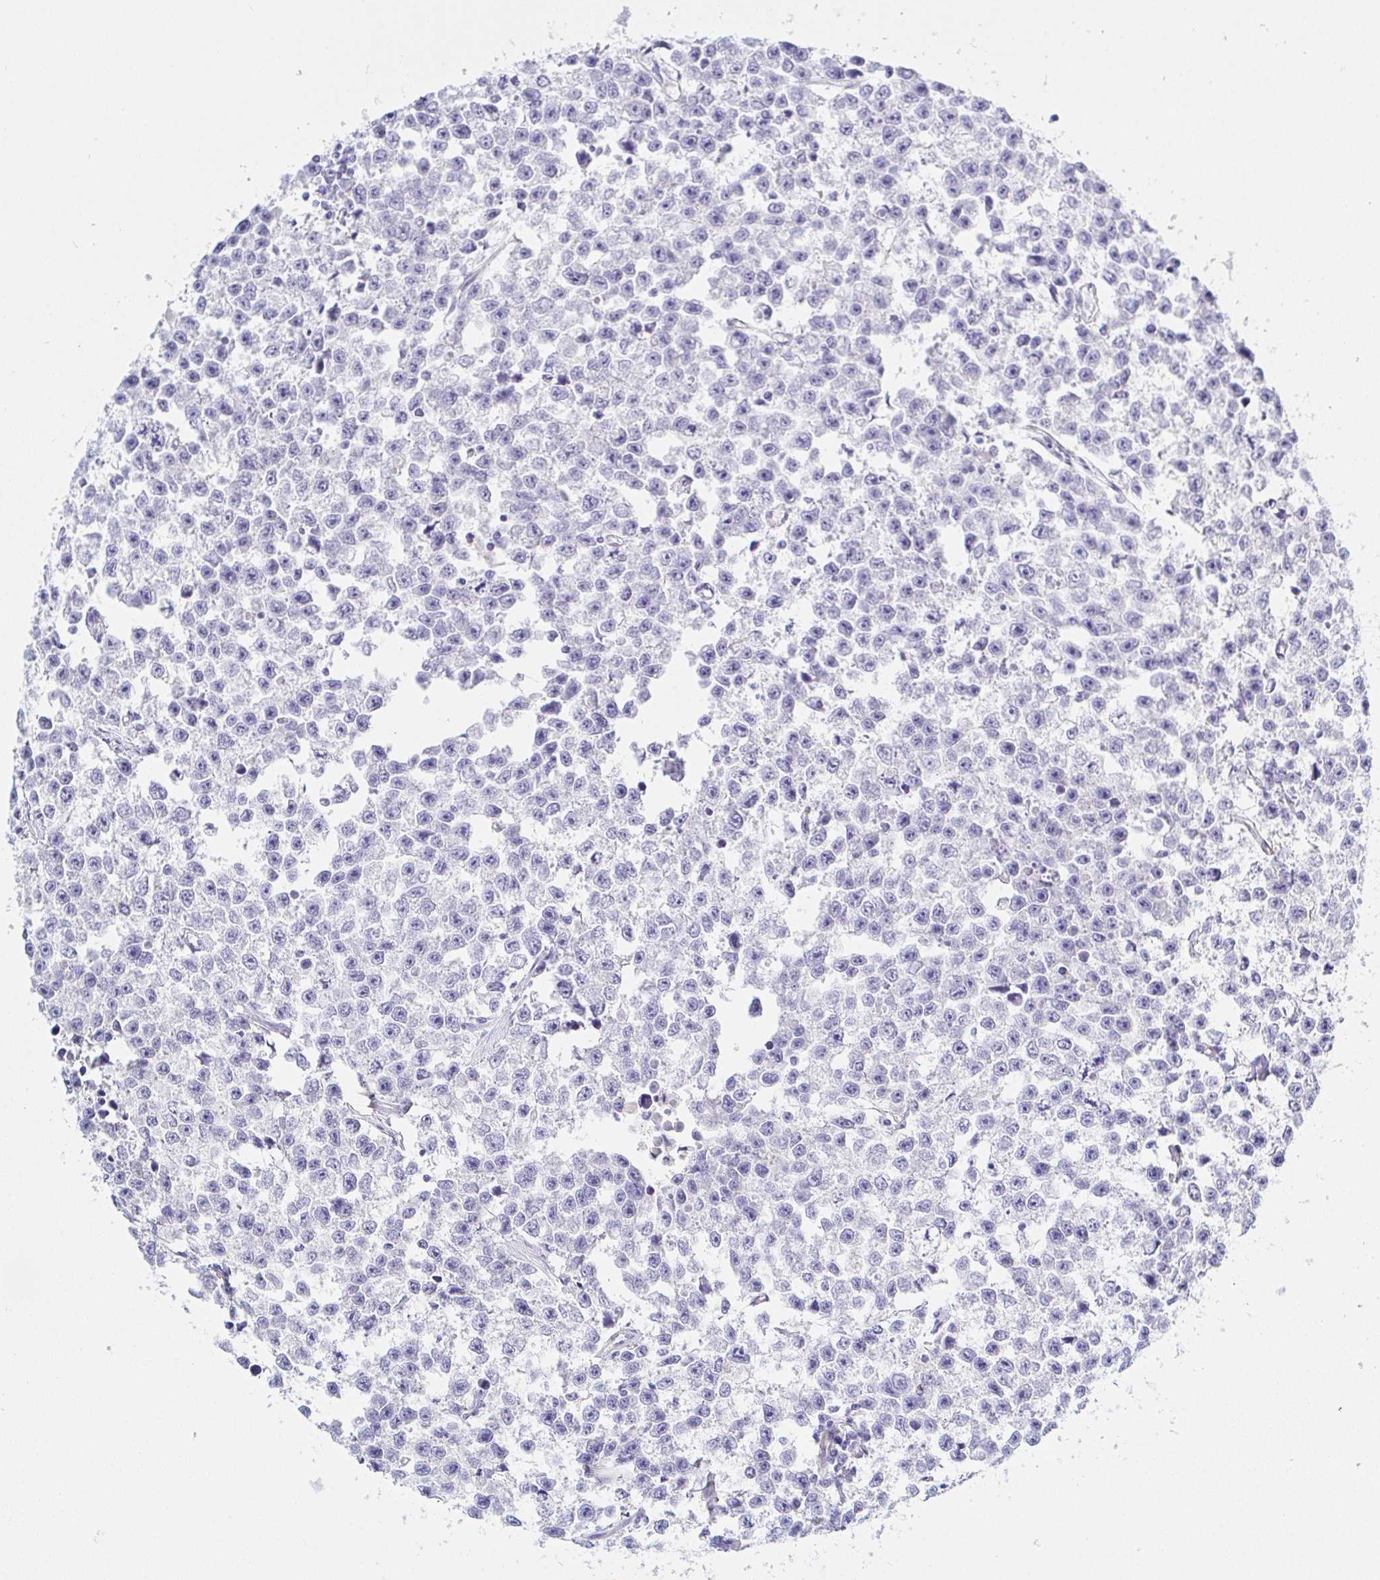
{"staining": {"intensity": "negative", "quantity": "none", "location": "none"}, "tissue": "testis cancer", "cell_type": "Tumor cells", "image_type": "cancer", "snomed": [{"axis": "morphology", "description": "Seminoma, NOS"}, {"axis": "topography", "description": "Testis"}], "caption": "A high-resolution photomicrograph shows immunohistochemistry staining of testis seminoma, which shows no significant positivity in tumor cells.", "gene": "ARL4D", "patient": {"sex": "male", "age": 26}}